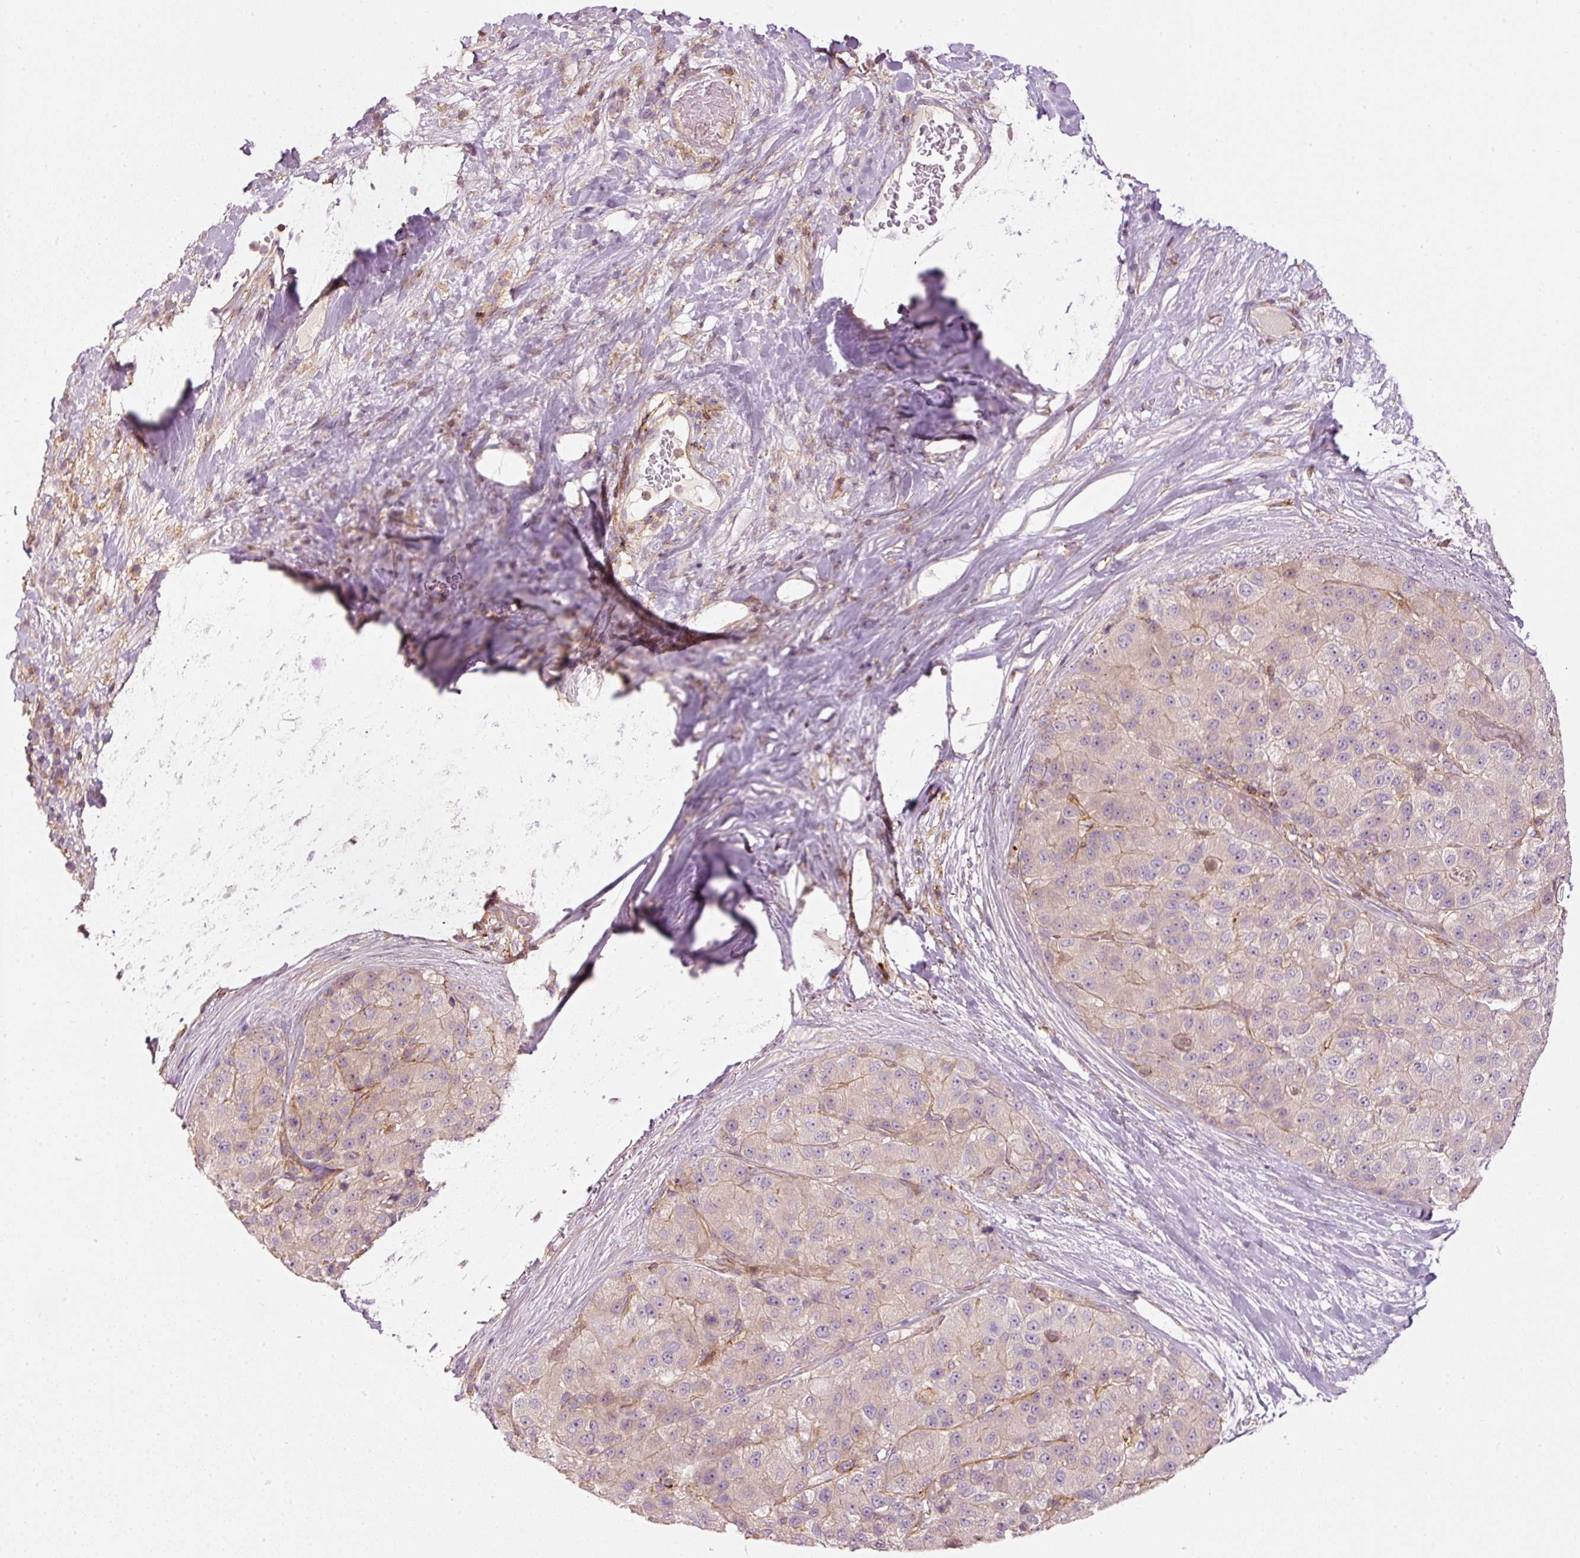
{"staining": {"intensity": "weak", "quantity": "25%-75%", "location": "cytoplasmic/membranous"}, "tissue": "liver cancer", "cell_type": "Tumor cells", "image_type": "cancer", "snomed": [{"axis": "morphology", "description": "Carcinoma, Hepatocellular, NOS"}, {"axis": "topography", "description": "Liver"}], "caption": "Brown immunohistochemical staining in human liver hepatocellular carcinoma reveals weak cytoplasmic/membranous expression in about 25%-75% of tumor cells. The protein is stained brown, and the nuclei are stained in blue (DAB IHC with brightfield microscopy, high magnification).", "gene": "SIPA1", "patient": {"sex": "male", "age": 80}}